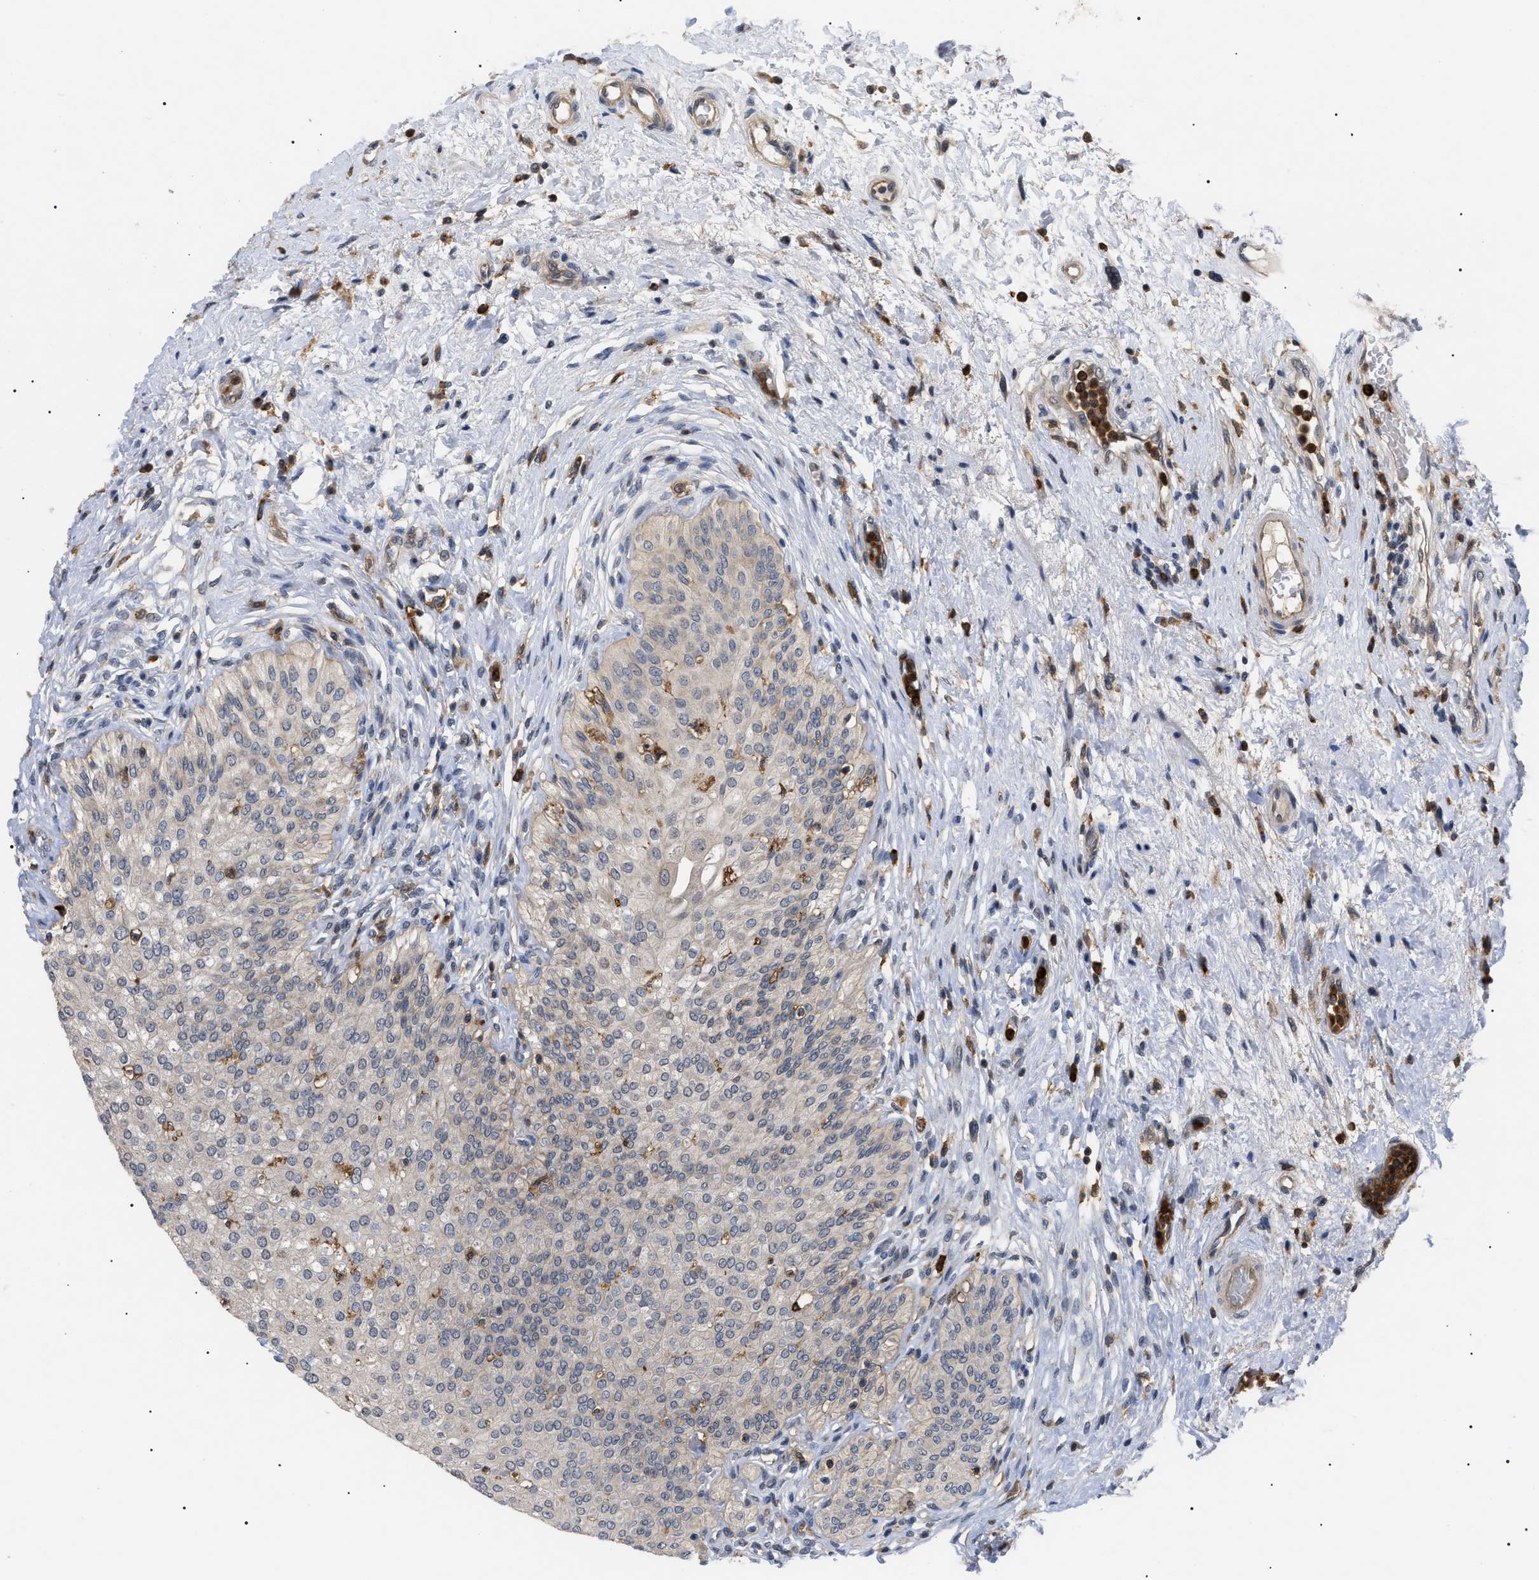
{"staining": {"intensity": "weak", "quantity": ">75%", "location": "cytoplasmic/membranous"}, "tissue": "urinary bladder", "cell_type": "Urothelial cells", "image_type": "normal", "snomed": [{"axis": "morphology", "description": "Normal tissue, NOS"}, {"axis": "topography", "description": "Urinary bladder"}], "caption": "Protein staining demonstrates weak cytoplasmic/membranous expression in about >75% of urothelial cells in benign urinary bladder.", "gene": "CD300A", "patient": {"sex": "male", "age": 46}}